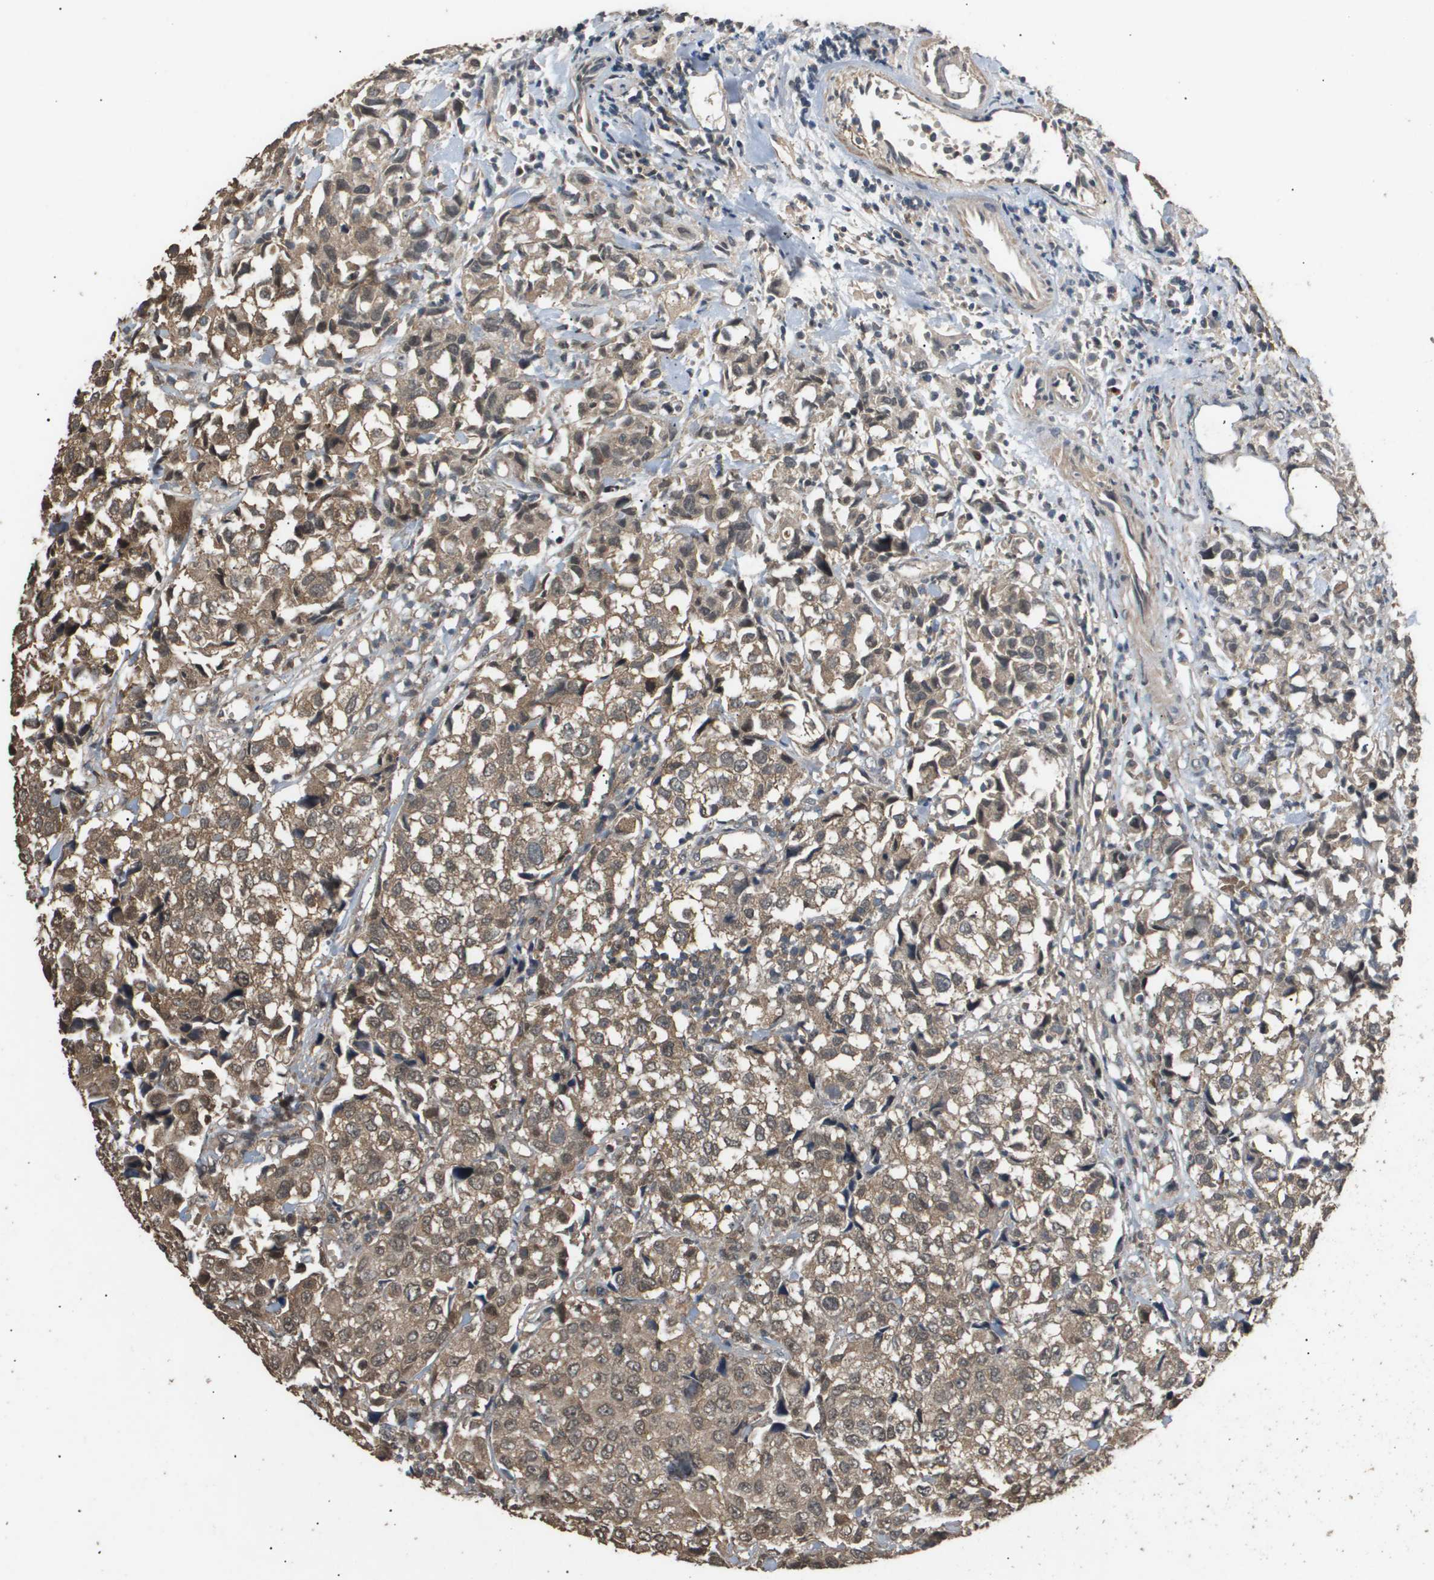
{"staining": {"intensity": "moderate", "quantity": ">75%", "location": "cytoplasmic/membranous,nuclear"}, "tissue": "urothelial cancer", "cell_type": "Tumor cells", "image_type": "cancer", "snomed": [{"axis": "morphology", "description": "Urothelial carcinoma, High grade"}, {"axis": "topography", "description": "Urinary bladder"}], "caption": "Immunohistochemical staining of urothelial carcinoma (high-grade) shows medium levels of moderate cytoplasmic/membranous and nuclear protein positivity in about >75% of tumor cells.", "gene": "ING1", "patient": {"sex": "female", "age": 75}}